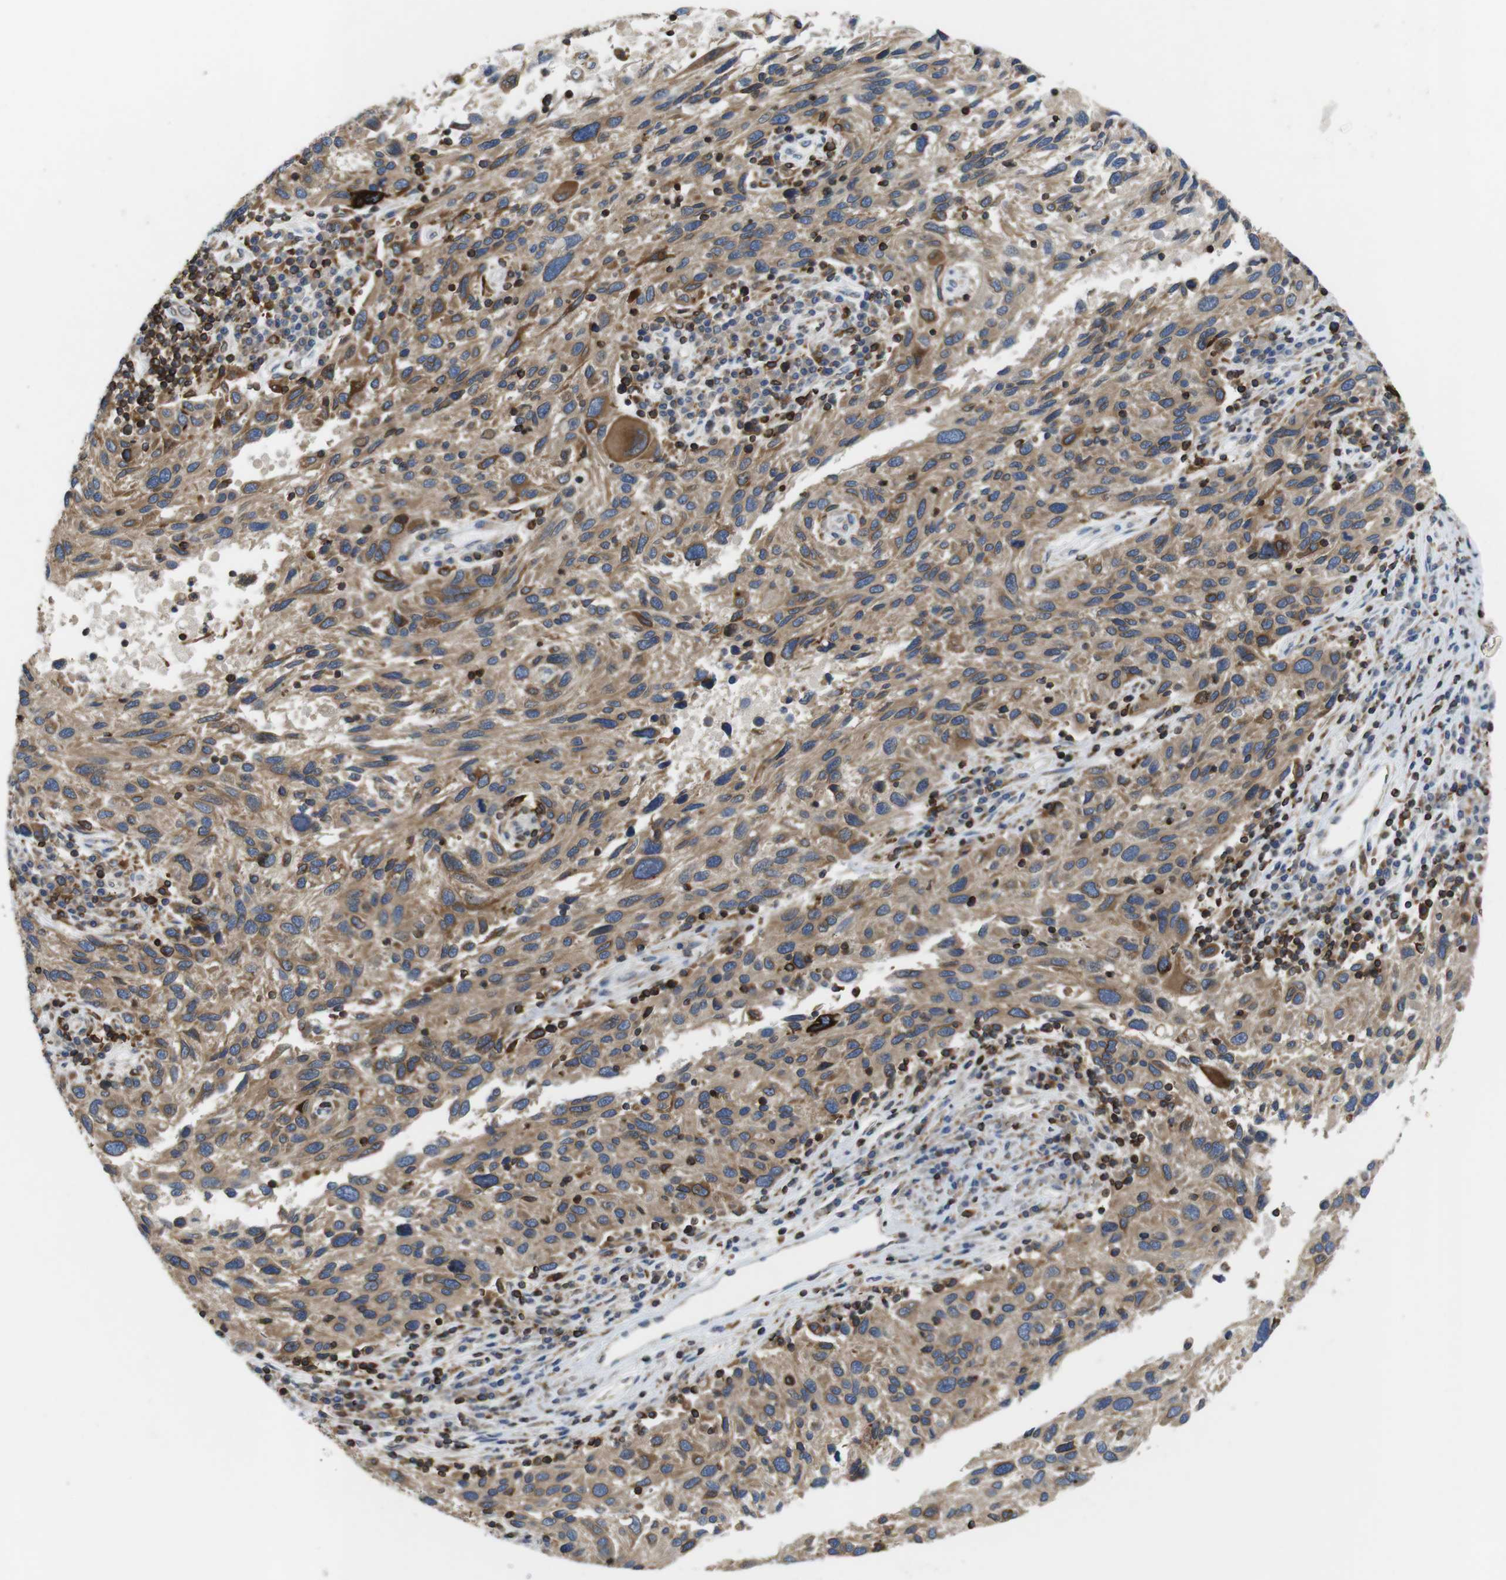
{"staining": {"intensity": "moderate", "quantity": ">75%", "location": "cytoplasmic/membranous"}, "tissue": "melanoma", "cell_type": "Tumor cells", "image_type": "cancer", "snomed": [{"axis": "morphology", "description": "Malignant melanoma, NOS"}, {"axis": "topography", "description": "Skin"}], "caption": "Immunohistochemistry (IHC) (DAB) staining of melanoma demonstrates moderate cytoplasmic/membranous protein expression in approximately >75% of tumor cells. The staining is performed using DAB brown chromogen to label protein expression. The nuclei are counter-stained blue using hematoxylin.", "gene": "ARL6IP5", "patient": {"sex": "male", "age": 53}}